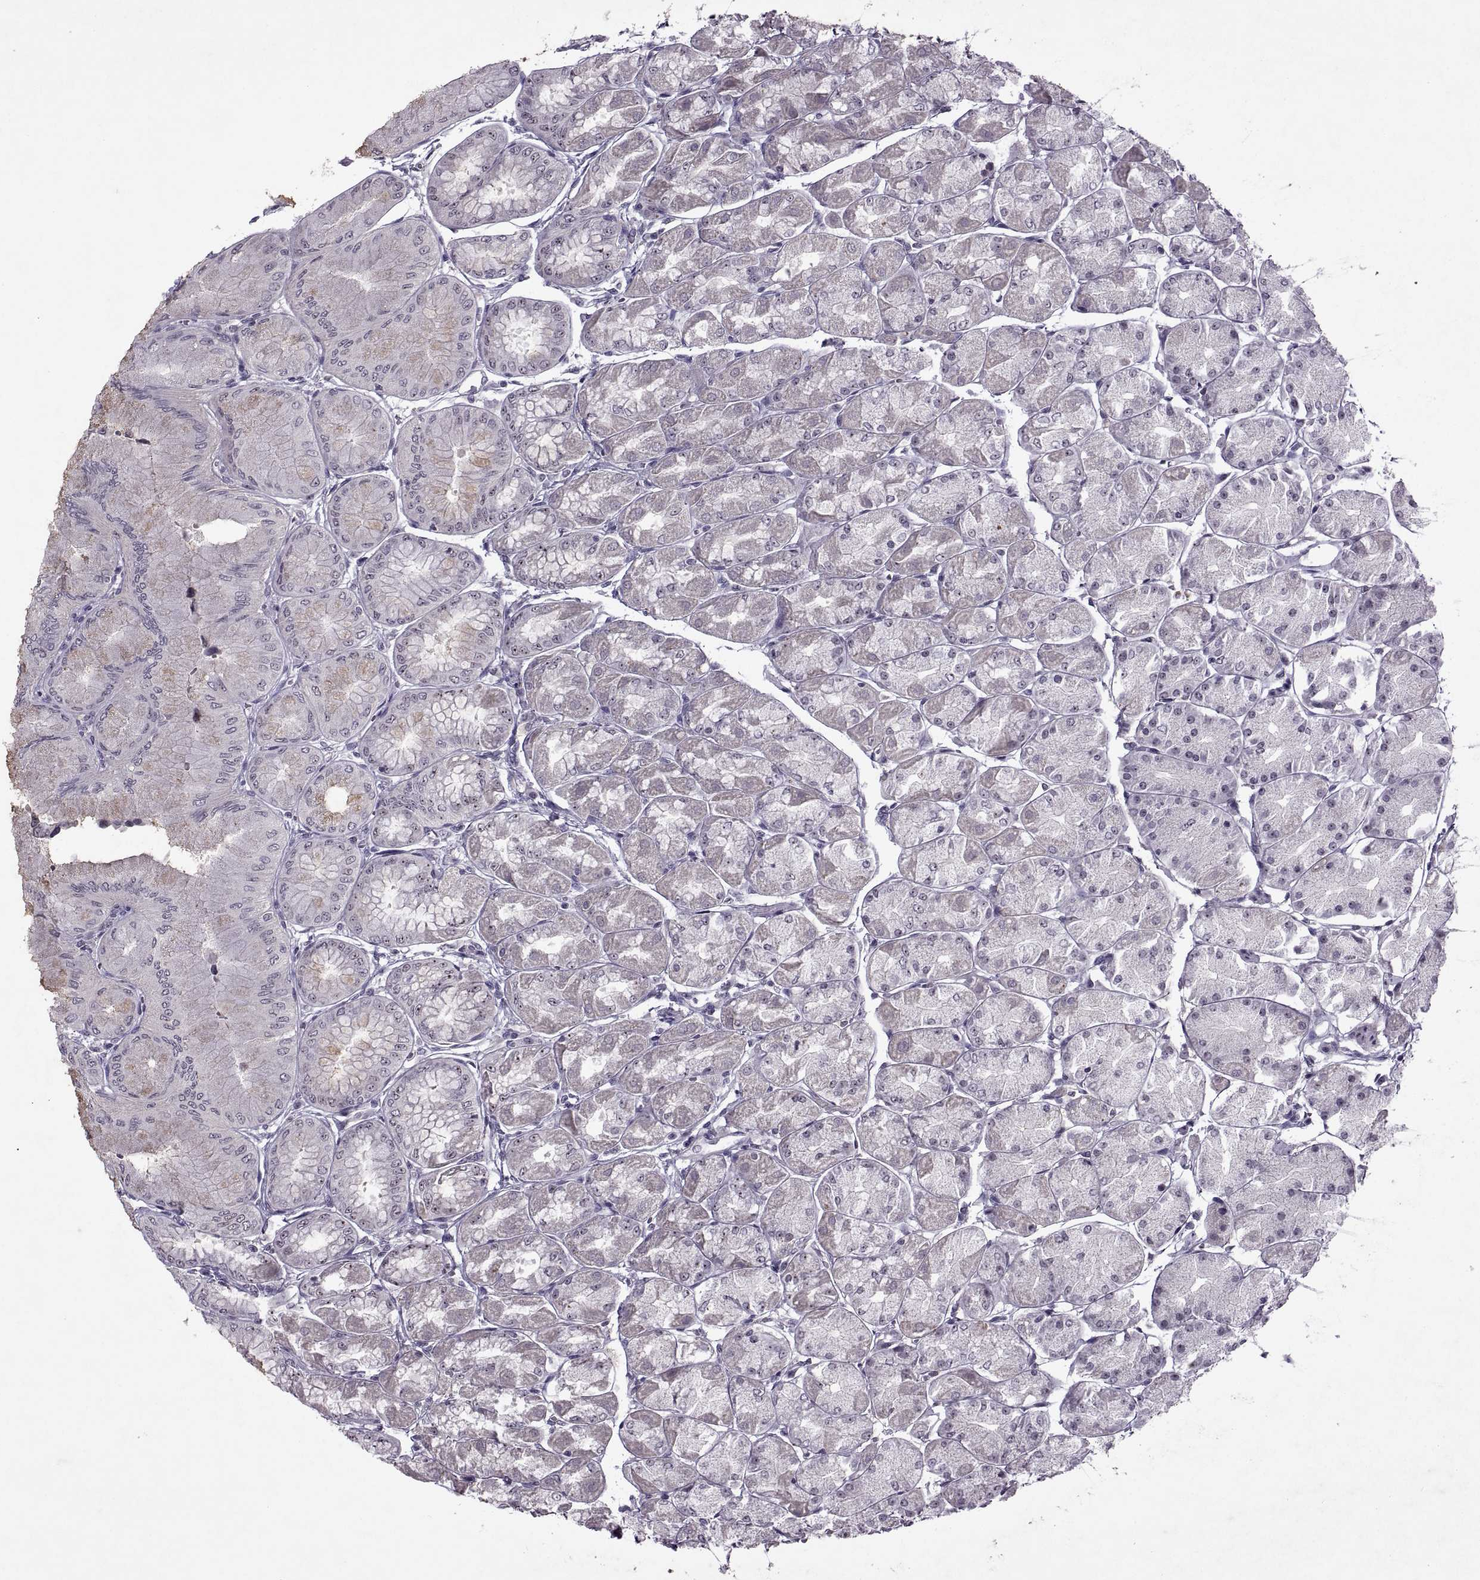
{"staining": {"intensity": "weak", "quantity": "25%-75%", "location": "nuclear"}, "tissue": "stomach", "cell_type": "Glandular cells", "image_type": "normal", "snomed": [{"axis": "morphology", "description": "Normal tissue, NOS"}, {"axis": "topography", "description": "Stomach, upper"}], "caption": "Normal stomach shows weak nuclear staining in about 25%-75% of glandular cells, visualized by immunohistochemistry. The staining was performed using DAB (3,3'-diaminobenzidine), with brown indicating positive protein expression. Nuclei are stained blue with hematoxylin.", "gene": "SINHCAF", "patient": {"sex": "male", "age": 60}}